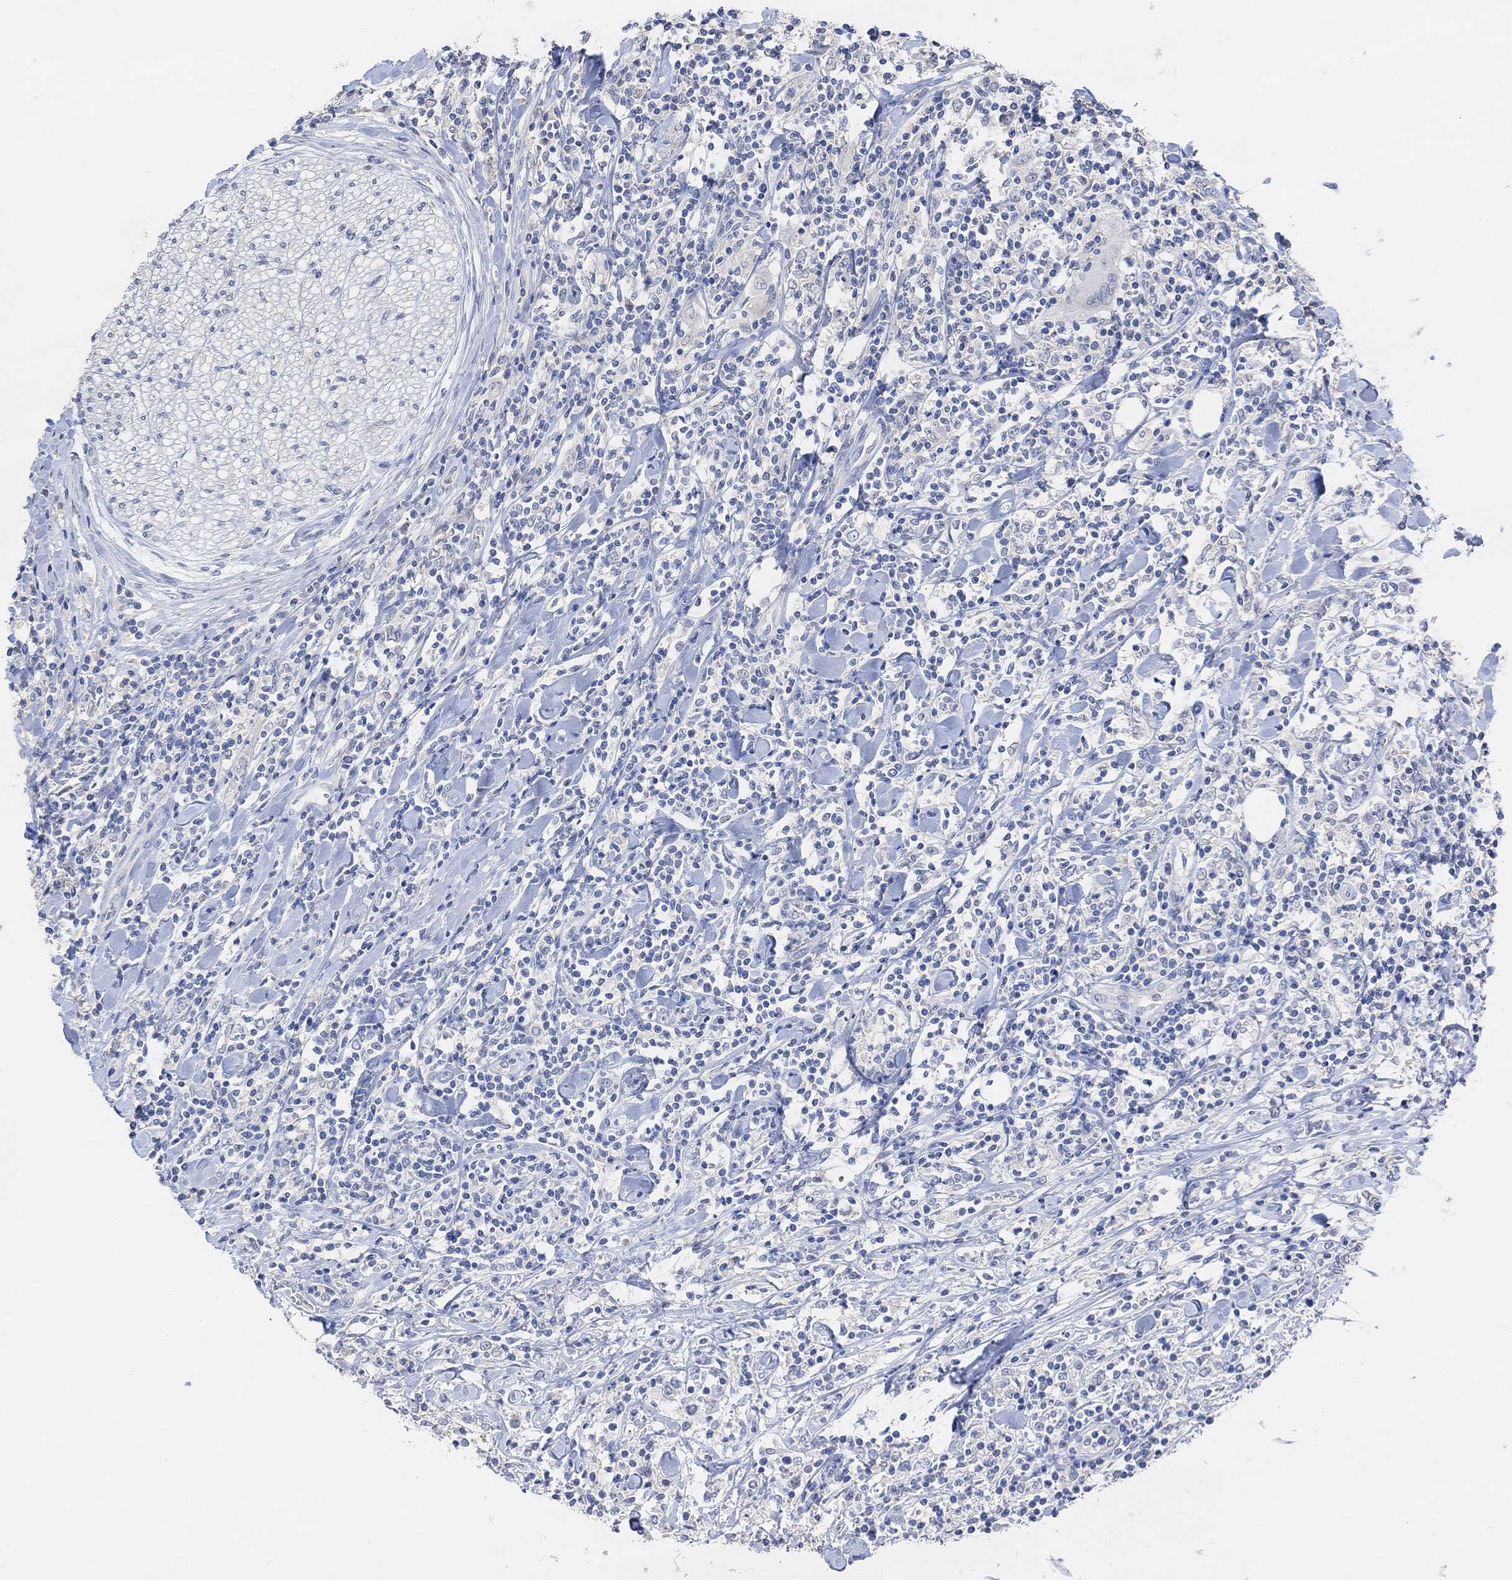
{"staining": {"intensity": "negative", "quantity": "none", "location": "none"}, "tissue": "lymphoma", "cell_type": "Tumor cells", "image_type": "cancer", "snomed": [{"axis": "morphology", "description": "Malignant lymphoma, non-Hodgkin's type, High grade"}, {"axis": "topography", "description": "Lymph node"}], "caption": "Immunohistochemistry photomicrograph of human malignant lymphoma, non-Hodgkin's type (high-grade) stained for a protein (brown), which shows no staining in tumor cells.", "gene": "MUC1", "patient": {"sex": "female", "age": 84}}